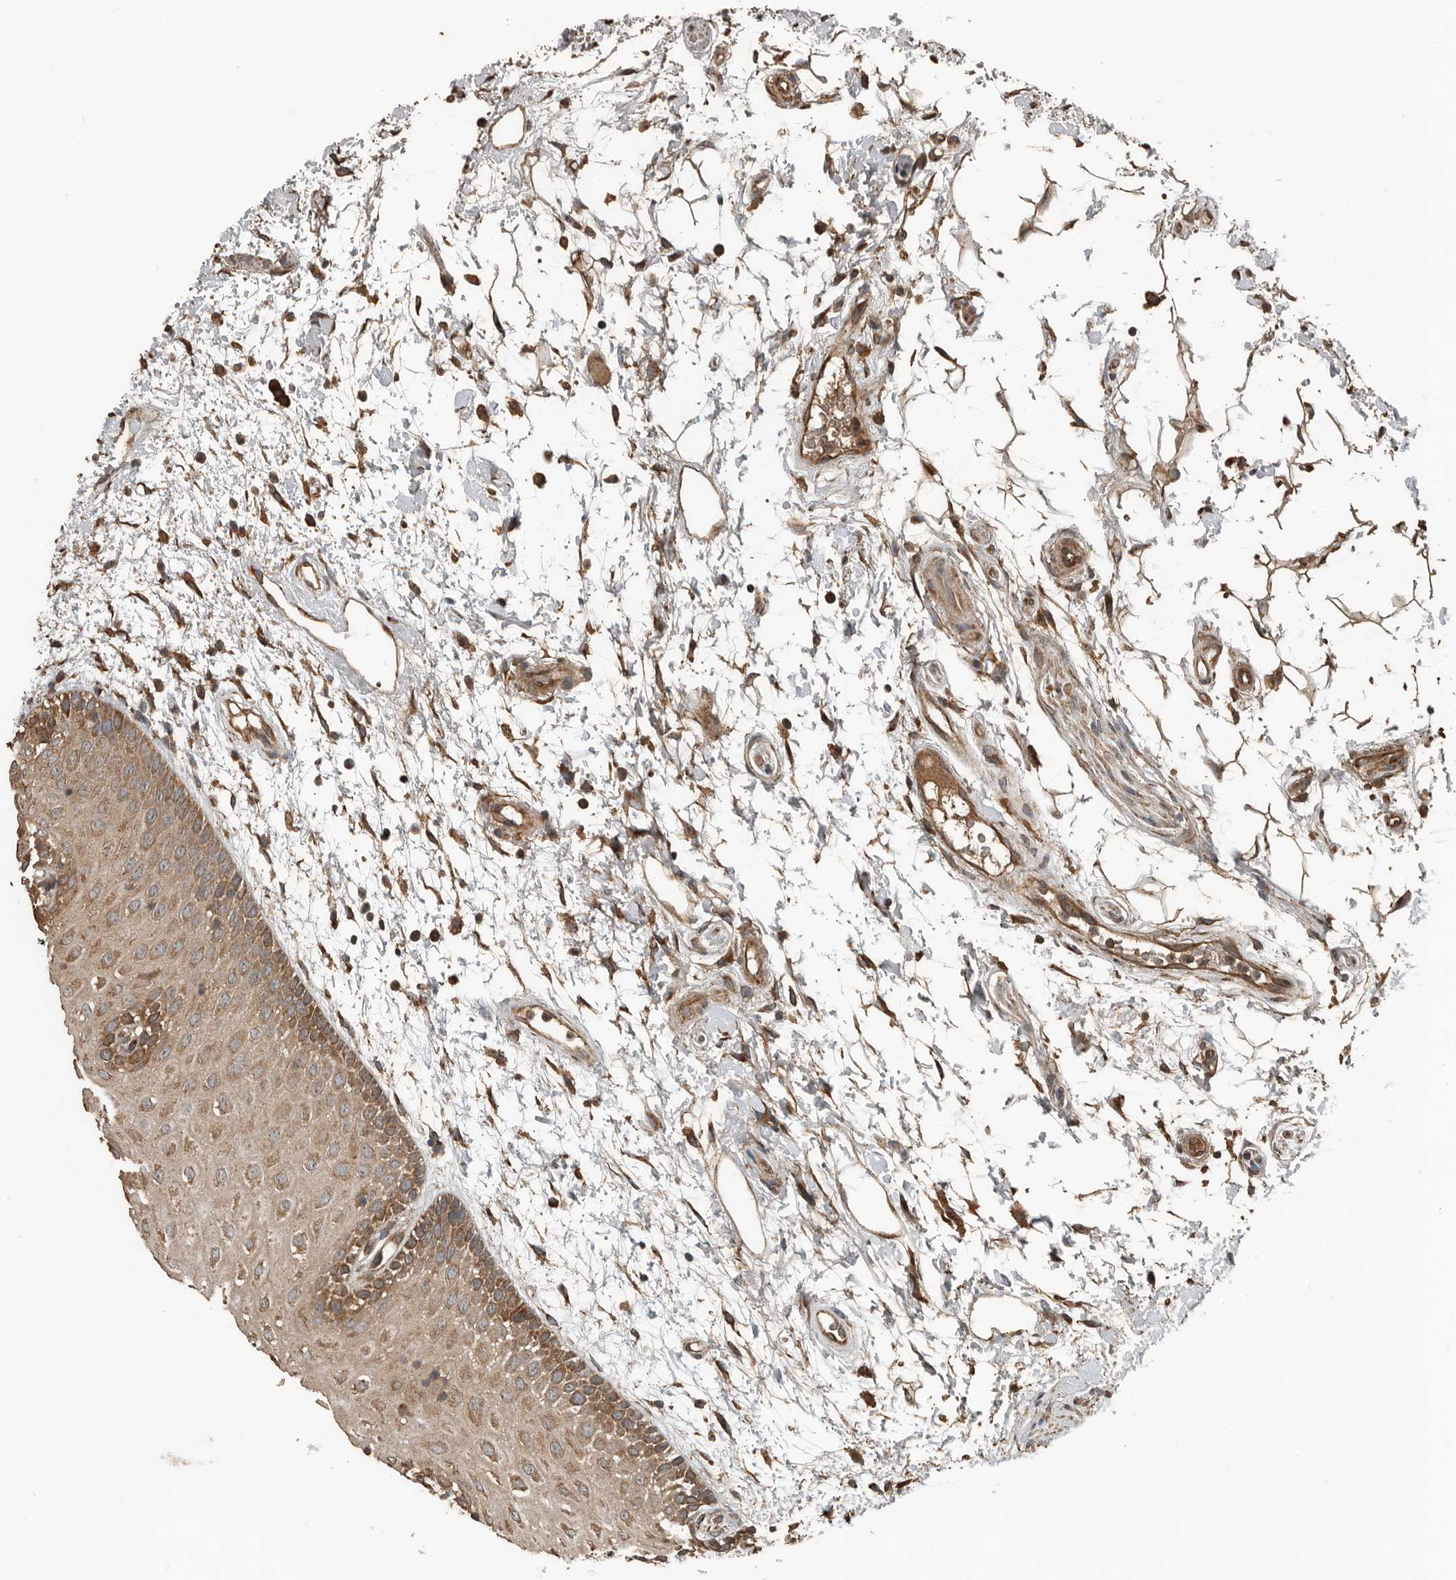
{"staining": {"intensity": "moderate", "quantity": ">75%", "location": "cytoplasmic/membranous"}, "tissue": "oral mucosa", "cell_type": "Squamous epithelial cells", "image_type": "normal", "snomed": [{"axis": "morphology", "description": "Normal tissue, NOS"}, {"axis": "topography", "description": "Skeletal muscle"}, {"axis": "topography", "description": "Oral tissue"}, {"axis": "topography", "description": "Peripheral nerve tissue"}], "caption": "An immunohistochemistry image of unremarkable tissue is shown. Protein staining in brown highlights moderate cytoplasmic/membranous positivity in oral mucosa within squamous epithelial cells.", "gene": "RNF207", "patient": {"sex": "female", "age": 84}}